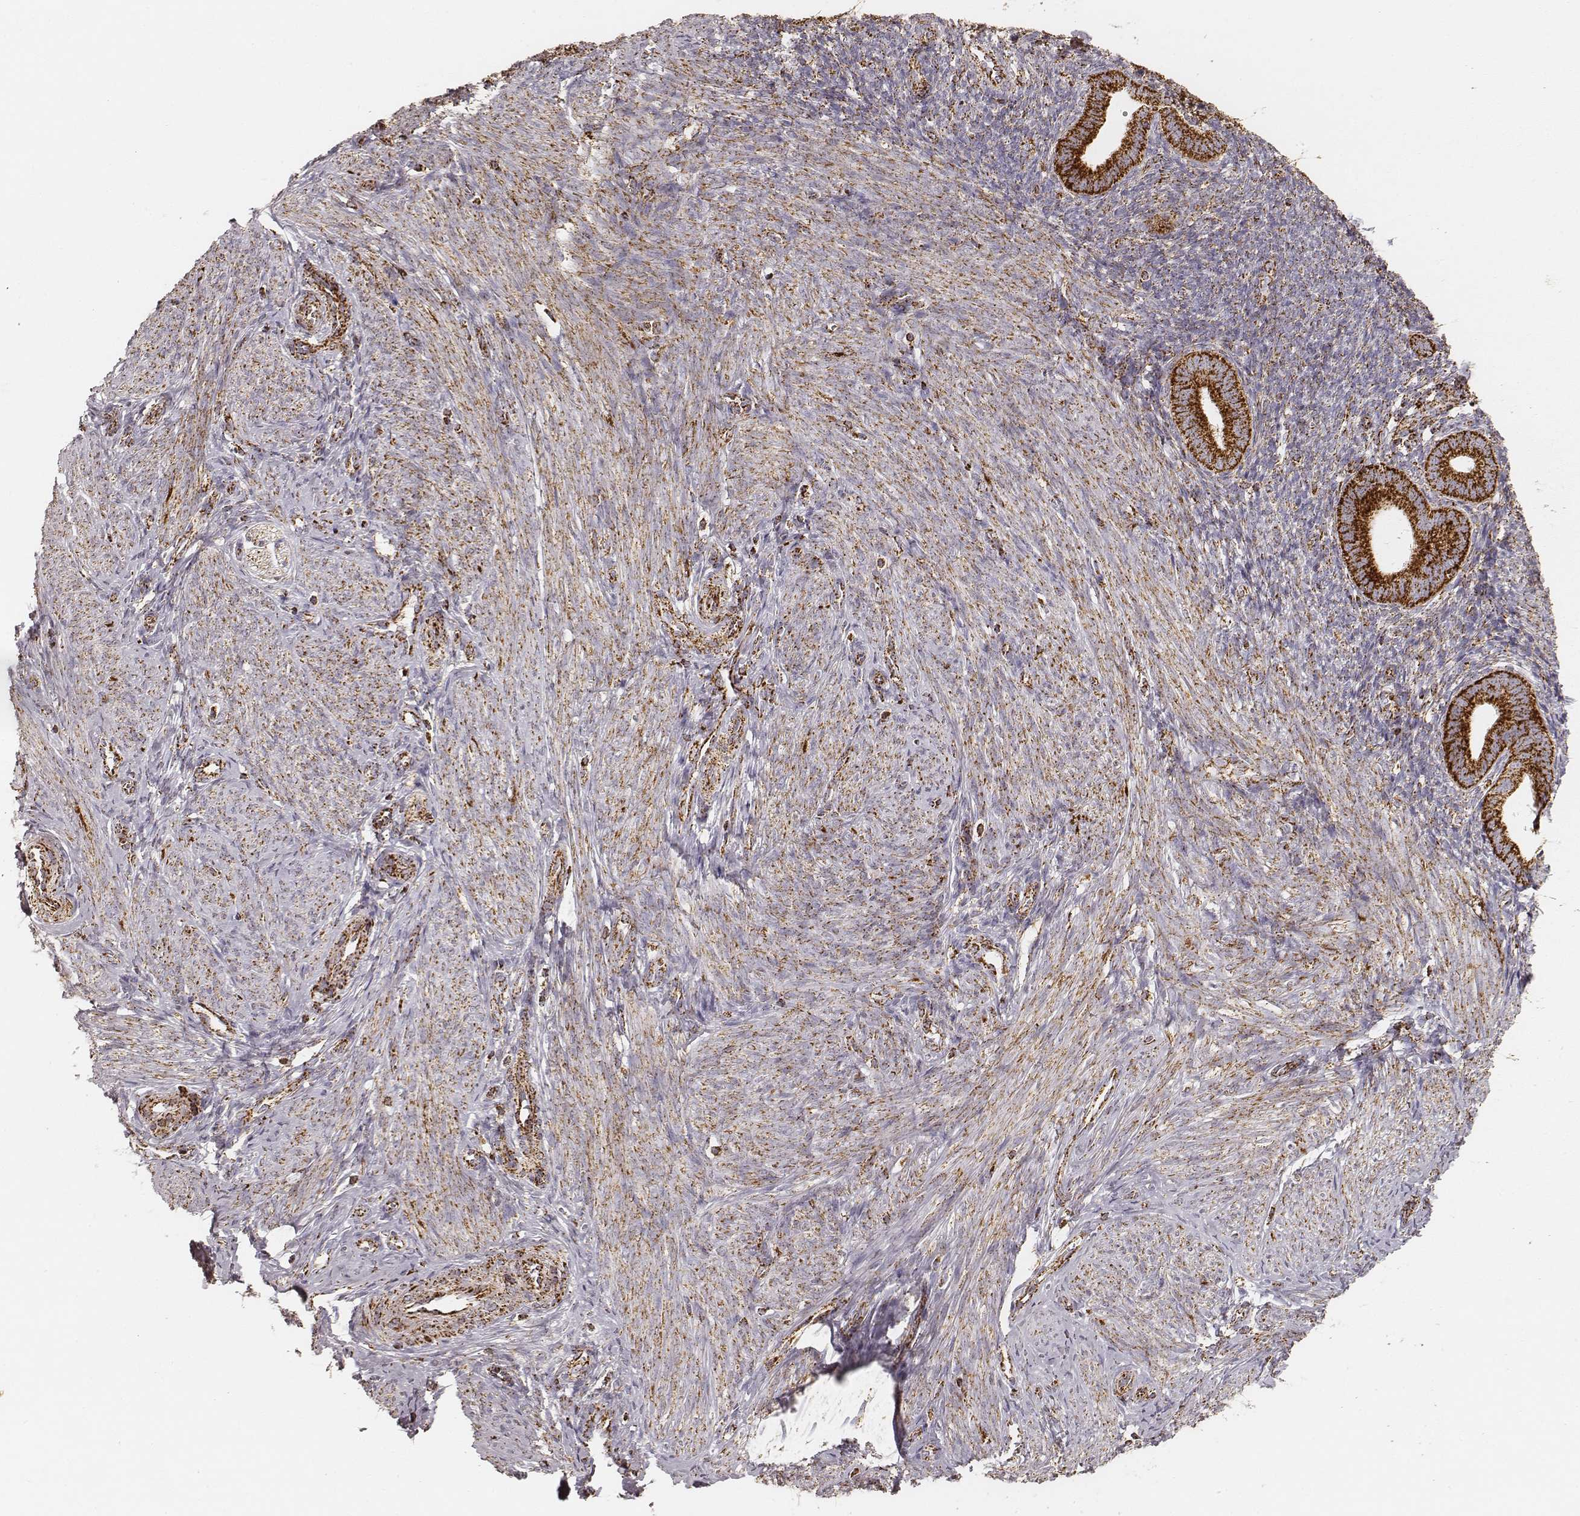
{"staining": {"intensity": "strong", "quantity": "25%-75%", "location": "cytoplasmic/membranous"}, "tissue": "endometrium", "cell_type": "Cells in endometrial stroma", "image_type": "normal", "snomed": [{"axis": "morphology", "description": "Normal tissue, NOS"}, {"axis": "topography", "description": "Endometrium"}], "caption": "Immunohistochemistry photomicrograph of unremarkable endometrium stained for a protein (brown), which demonstrates high levels of strong cytoplasmic/membranous staining in approximately 25%-75% of cells in endometrial stroma.", "gene": "CS", "patient": {"sex": "female", "age": 40}}